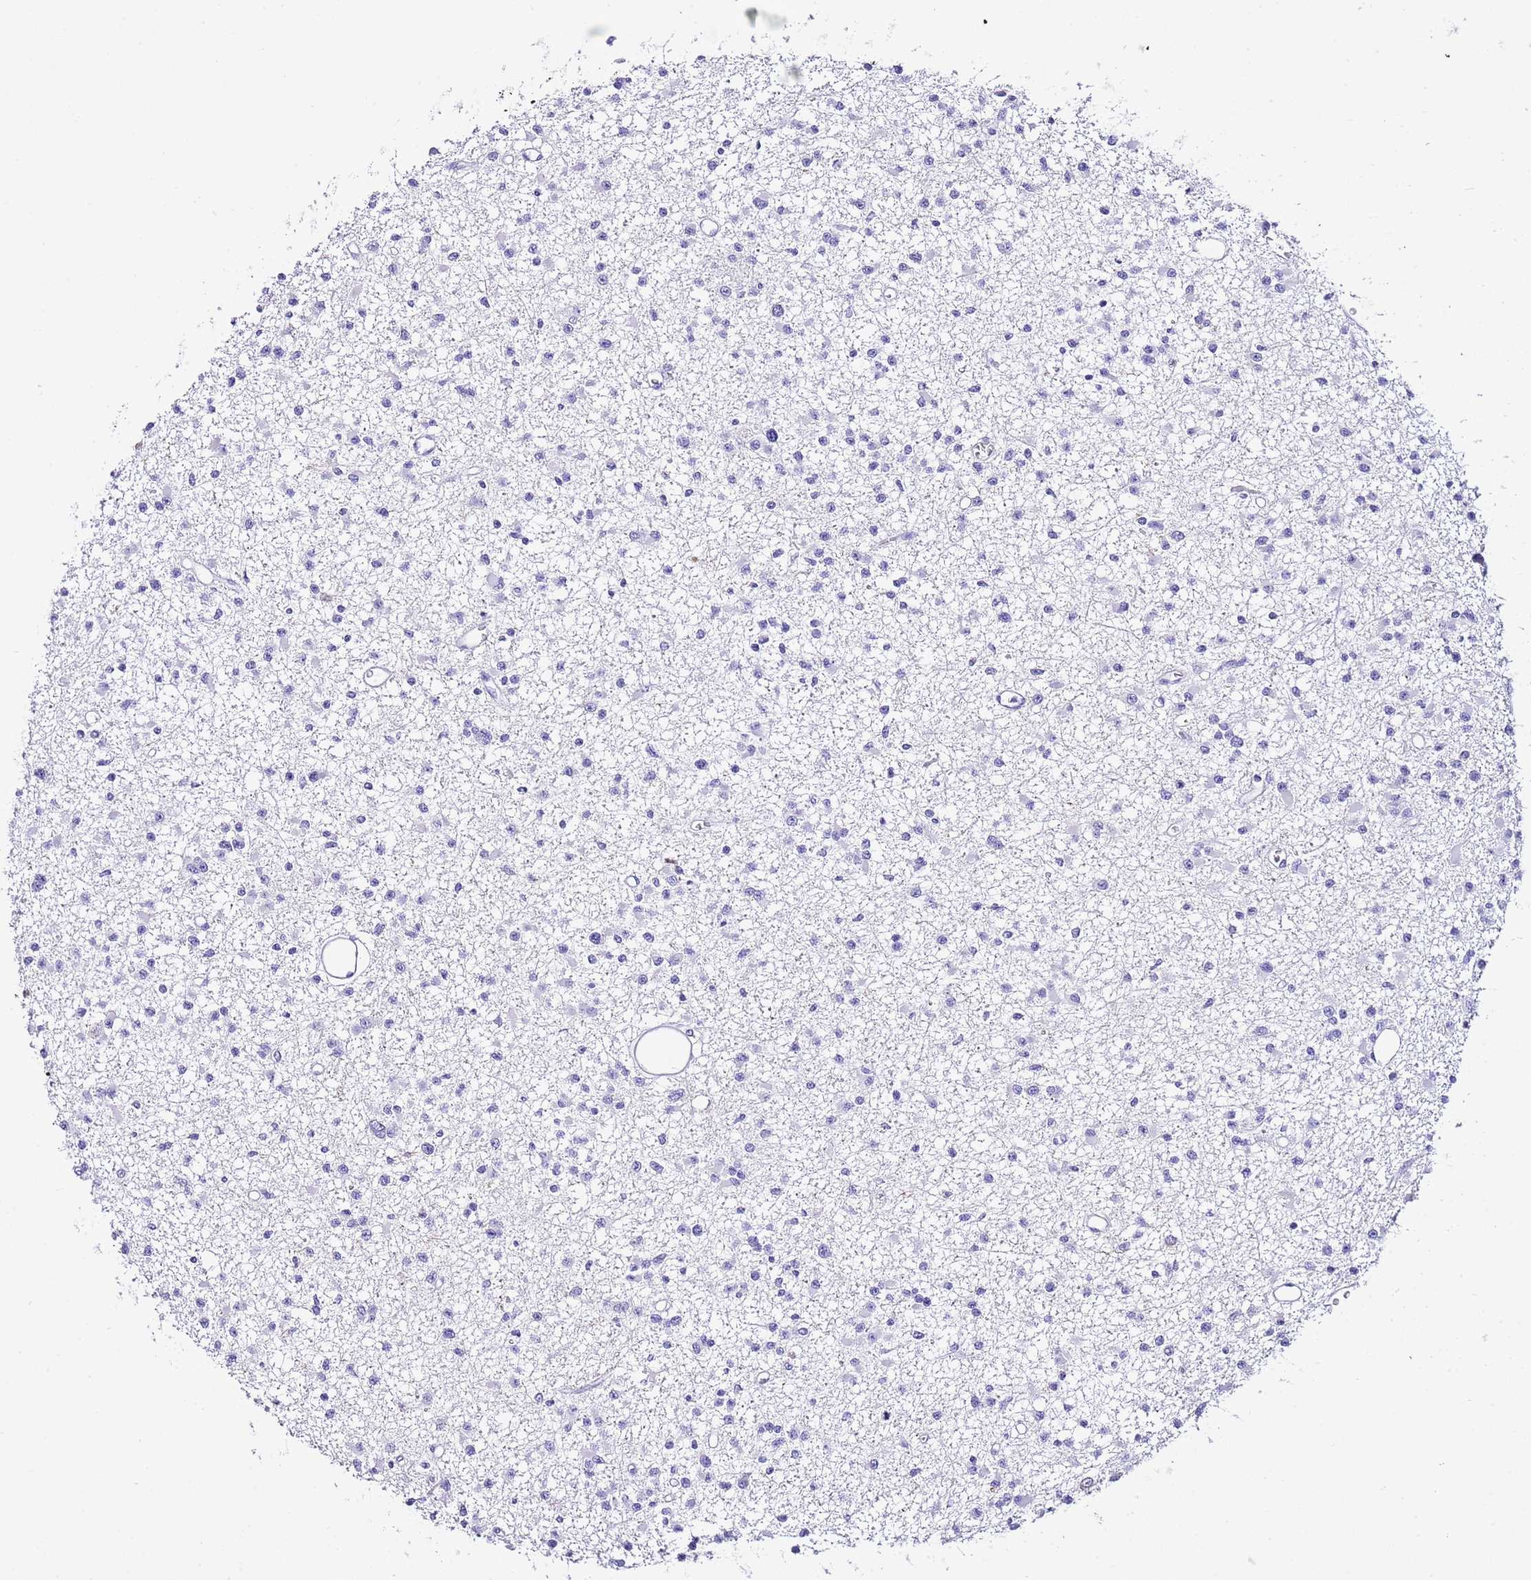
{"staining": {"intensity": "negative", "quantity": "none", "location": "none"}, "tissue": "glioma", "cell_type": "Tumor cells", "image_type": "cancer", "snomed": [{"axis": "morphology", "description": "Glioma, malignant, Low grade"}, {"axis": "topography", "description": "Brain"}], "caption": "This is a photomicrograph of immunohistochemistry staining of malignant glioma (low-grade), which shows no positivity in tumor cells.", "gene": "KCNC1", "patient": {"sex": "female", "age": 22}}